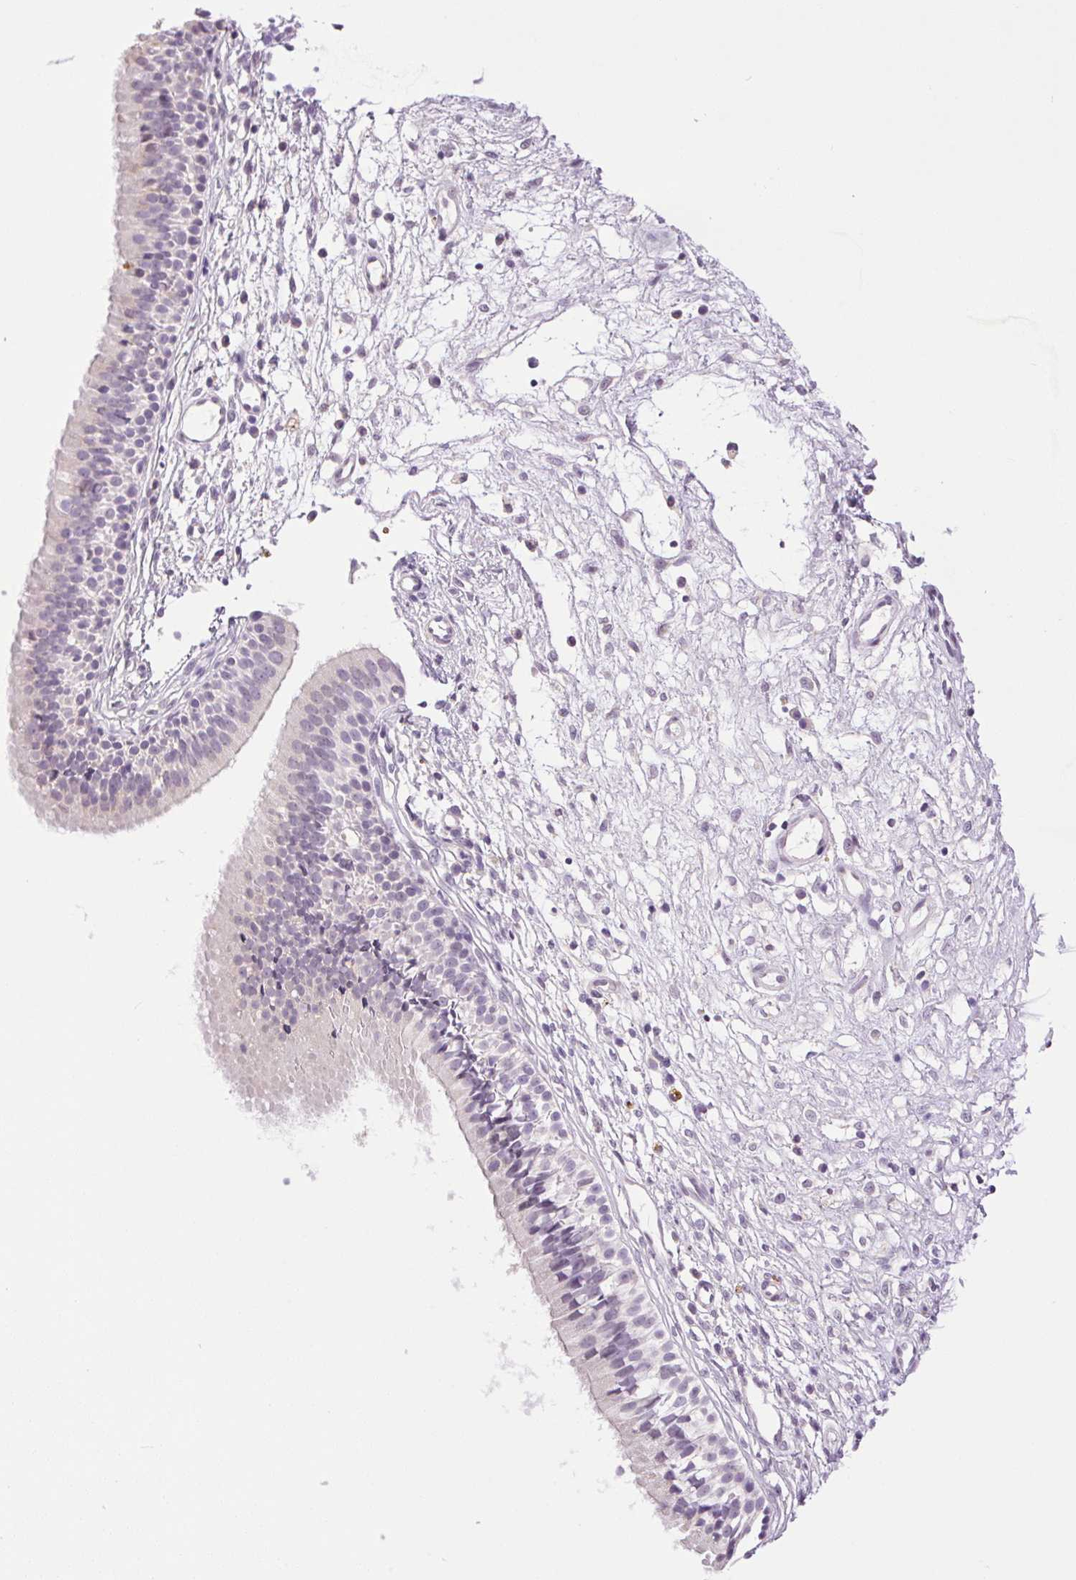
{"staining": {"intensity": "negative", "quantity": "none", "location": "none"}, "tissue": "nasopharynx", "cell_type": "Respiratory epithelial cells", "image_type": "normal", "snomed": [{"axis": "morphology", "description": "Normal tissue, NOS"}, {"axis": "topography", "description": "Nasopharynx"}], "caption": "Photomicrograph shows no significant protein staining in respiratory epithelial cells of benign nasopharynx.", "gene": "SMIM13", "patient": {"sex": "male", "age": 24}}